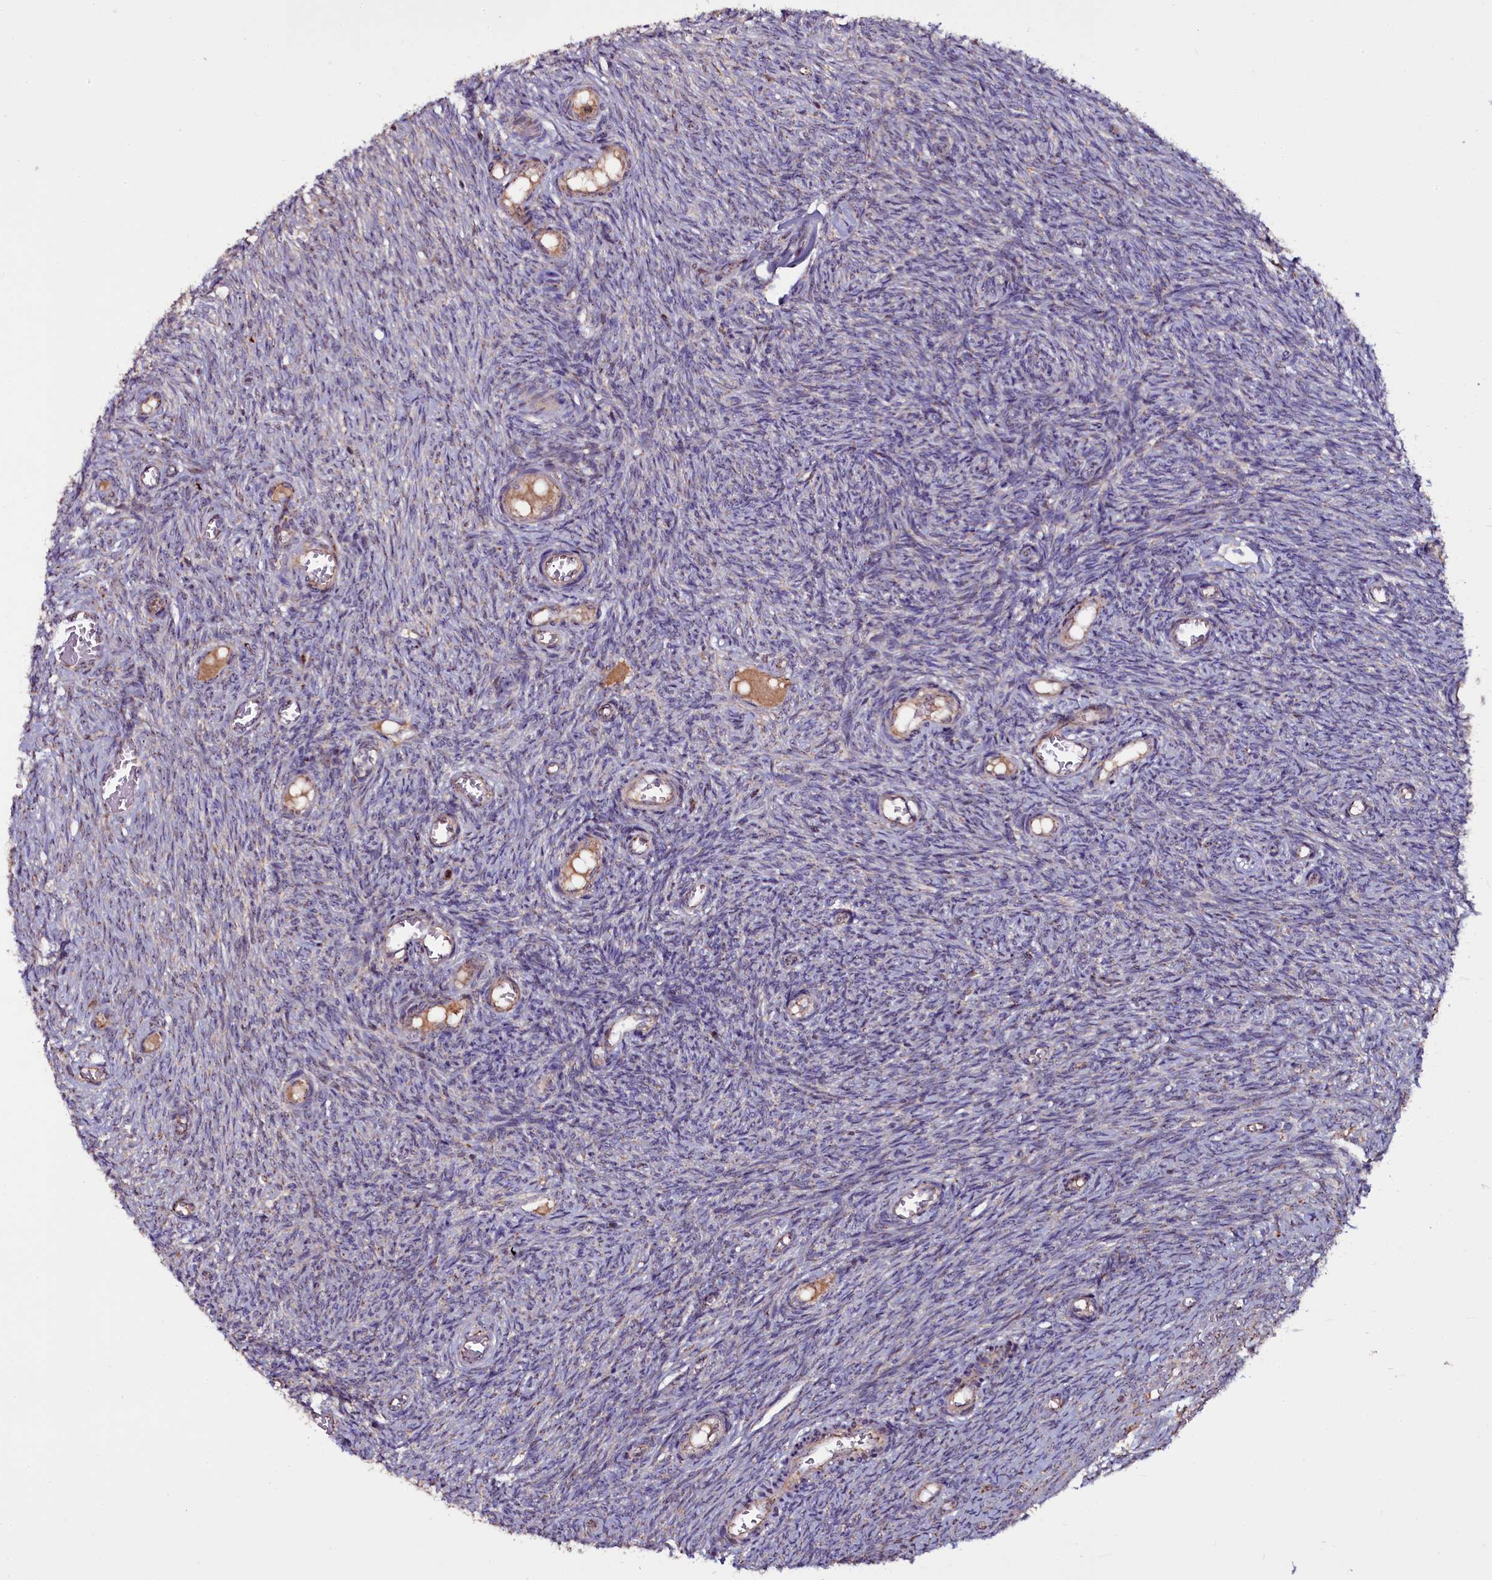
{"staining": {"intensity": "negative", "quantity": "none", "location": "none"}, "tissue": "ovary", "cell_type": "Ovarian stroma cells", "image_type": "normal", "snomed": [{"axis": "morphology", "description": "Normal tissue, NOS"}, {"axis": "topography", "description": "Ovary"}], "caption": "The micrograph shows no staining of ovarian stroma cells in normal ovary. (Immunohistochemistry, brightfield microscopy, high magnification).", "gene": "NAA80", "patient": {"sex": "female", "age": 44}}